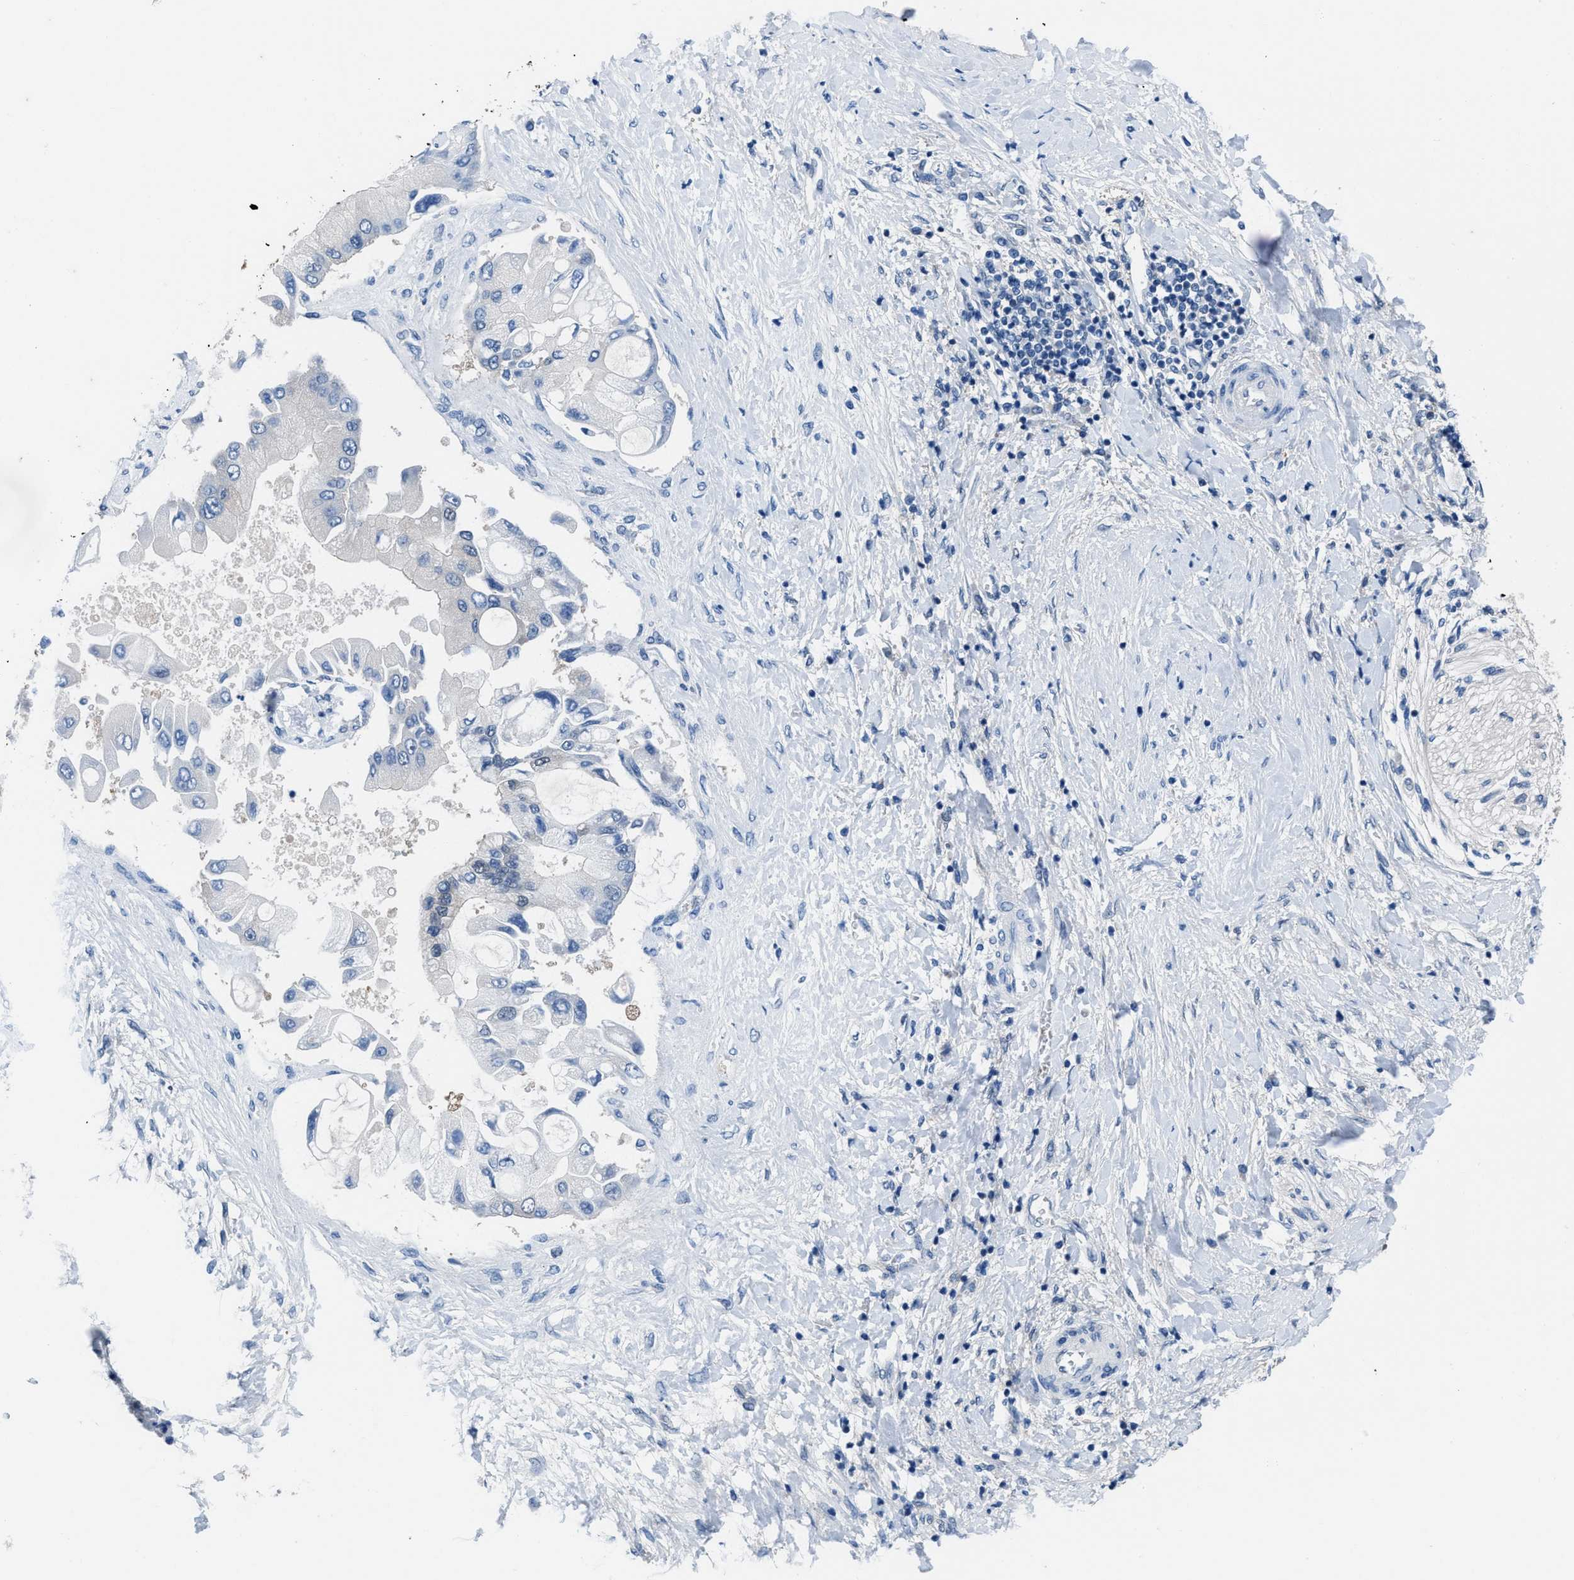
{"staining": {"intensity": "negative", "quantity": "none", "location": "none"}, "tissue": "liver cancer", "cell_type": "Tumor cells", "image_type": "cancer", "snomed": [{"axis": "morphology", "description": "Cholangiocarcinoma"}, {"axis": "topography", "description": "Liver"}], "caption": "DAB immunohistochemical staining of liver cholangiocarcinoma reveals no significant staining in tumor cells. (DAB (3,3'-diaminobenzidine) immunohistochemistry with hematoxylin counter stain).", "gene": "NUDT5", "patient": {"sex": "male", "age": 50}}